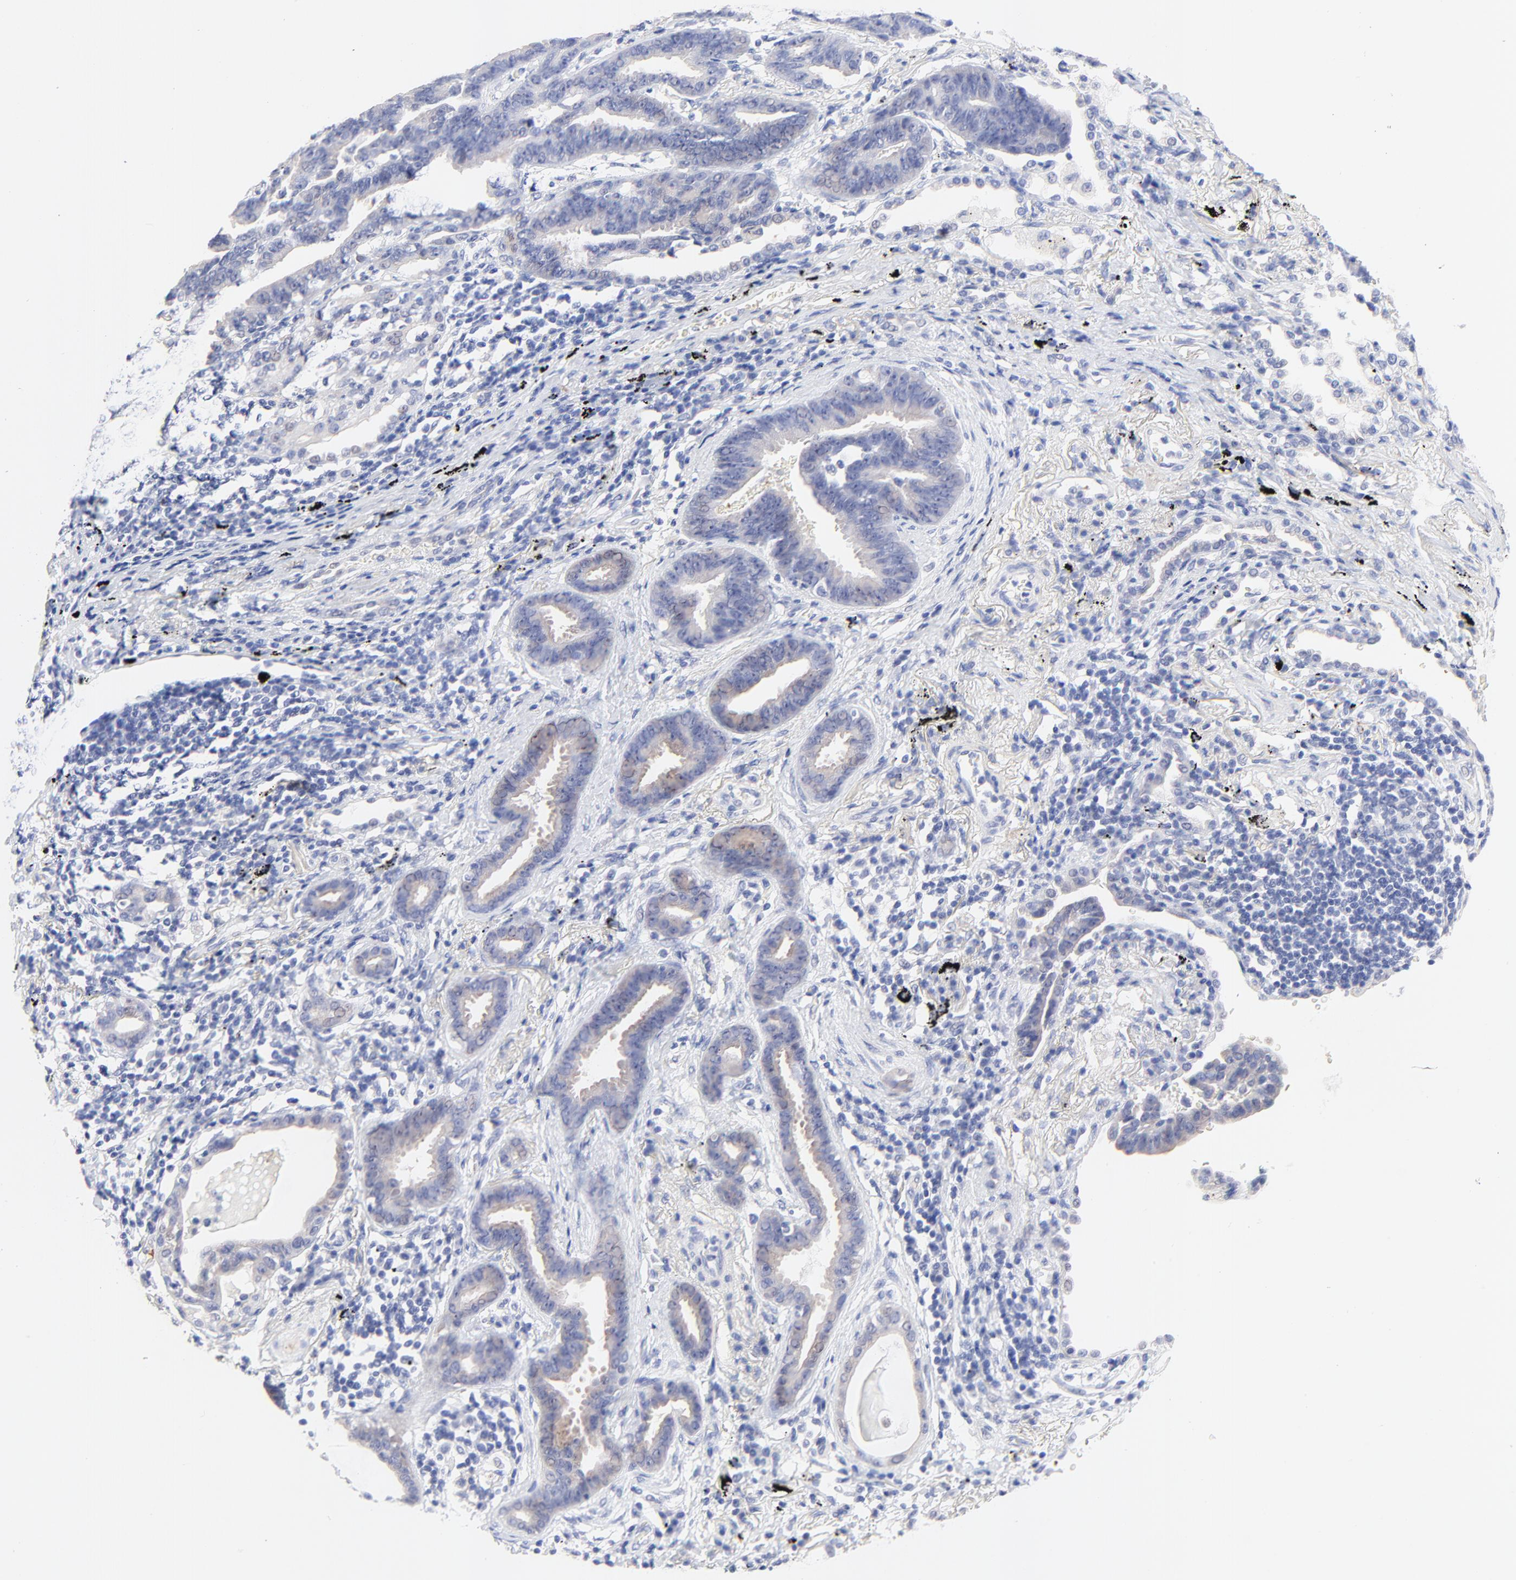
{"staining": {"intensity": "negative", "quantity": "none", "location": "none"}, "tissue": "lung cancer", "cell_type": "Tumor cells", "image_type": "cancer", "snomed": [{"axis": "morphology", "description": "Adenocarcinoma, NOS"}, {"axis": "topography", "description": "Lung"}], "caption": "High magnification brightfield microscopy of lung cancer stained with DAB (brown) and counterstained with hematoxylin (blue): tumor cells show no significant expression.", "gene": "FAM117B", "patient": {"sex": "female", "age": 64}}